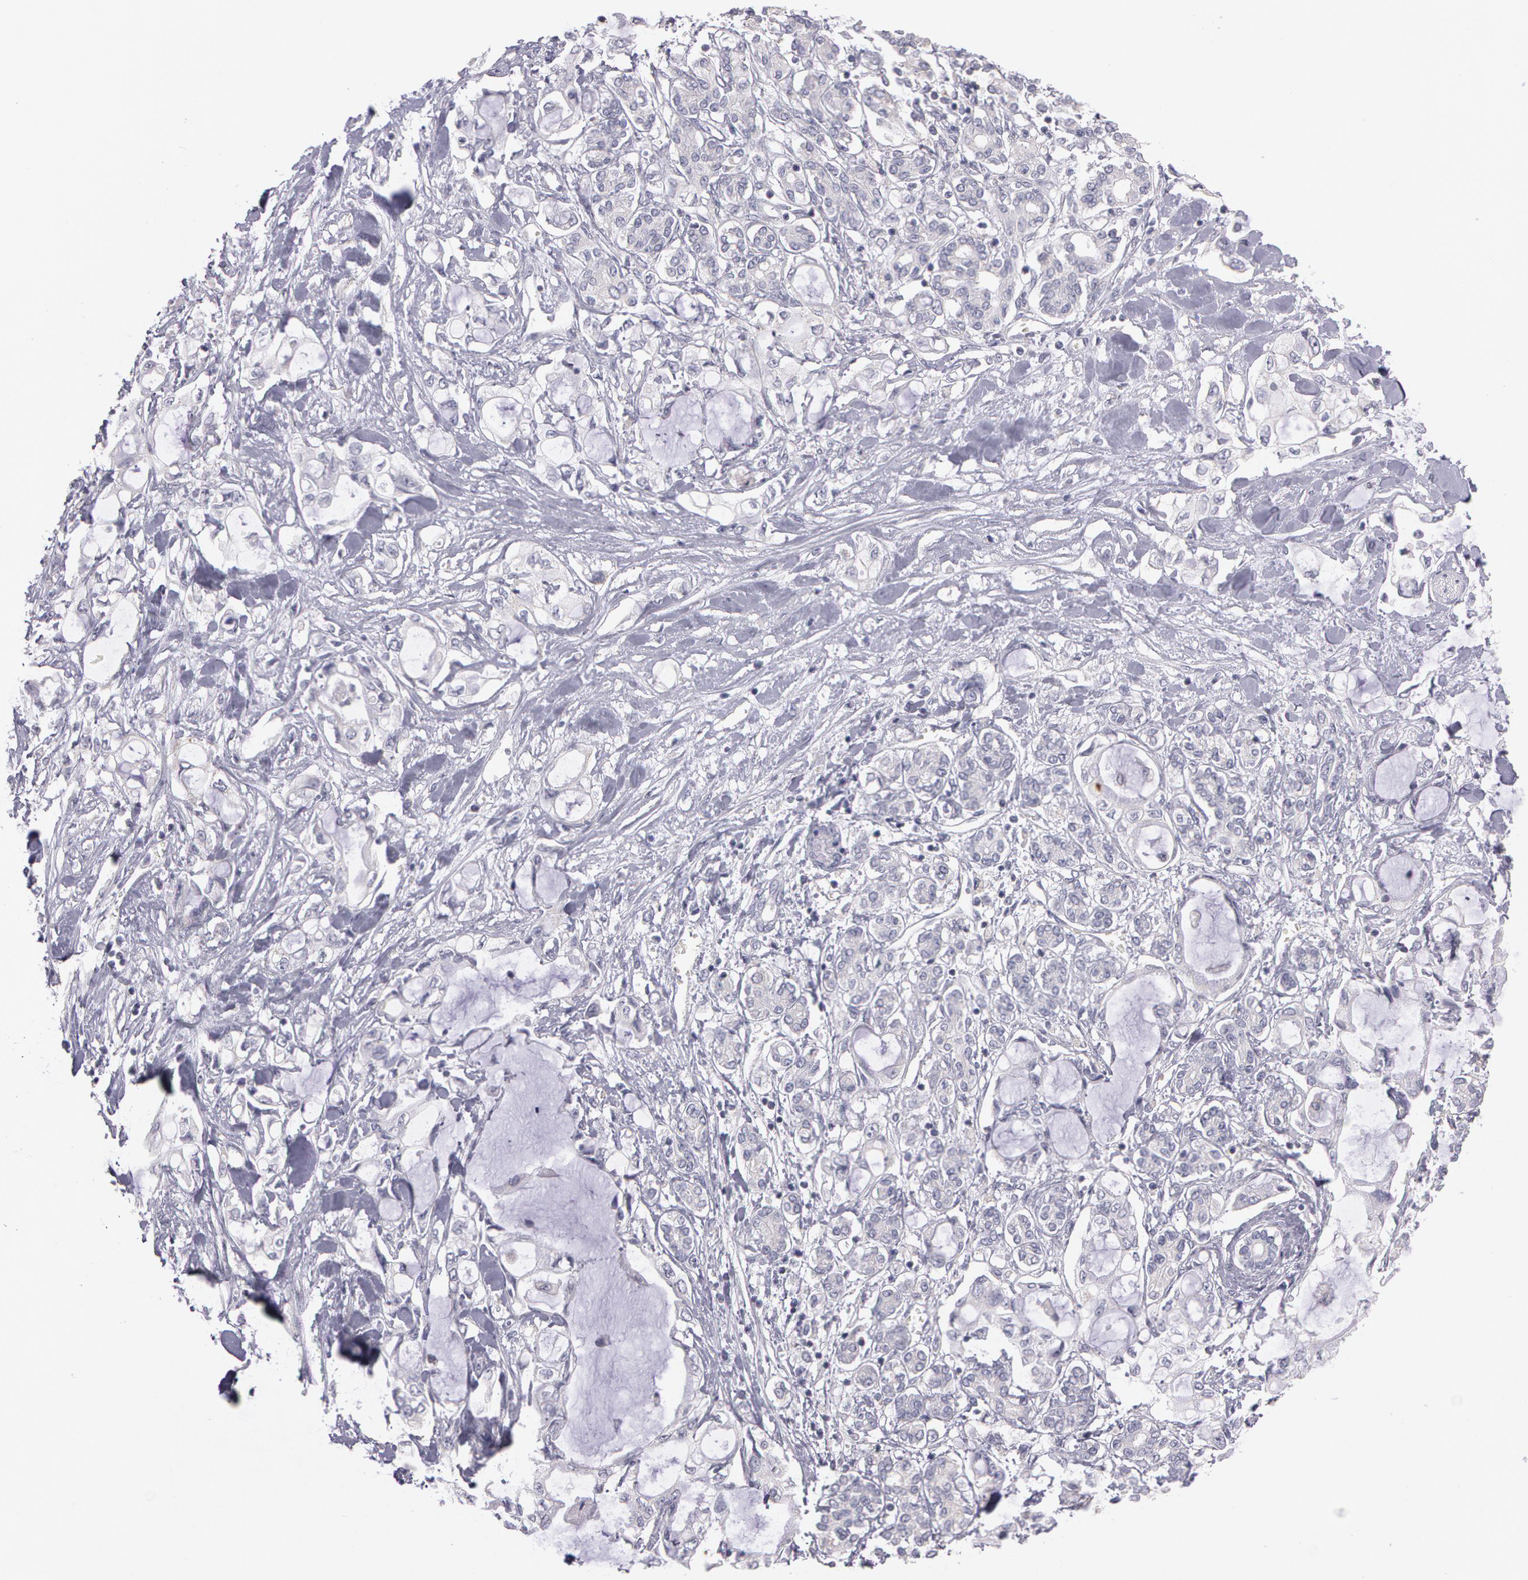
{"staining": {"intensity": "negative", "quantity": "none", "location": "none"}, "tissue": "pancreatic cancer", "cell_type": "Tumor cells", "image_type": "cancer", "snomed": [{"axis": "morphology", "description": "Adenocarcinoma, NOS"}, {"axis": "topography", "description": "Pancreas"}], "caption": "Immunohistochemical staining of pancreatic adenocarcinoma exhibits no significant staining in tumor cells. Nuclei are stained in blue.", "gene": "NEK9", "patient": {"sex": "female", "age": 70}}